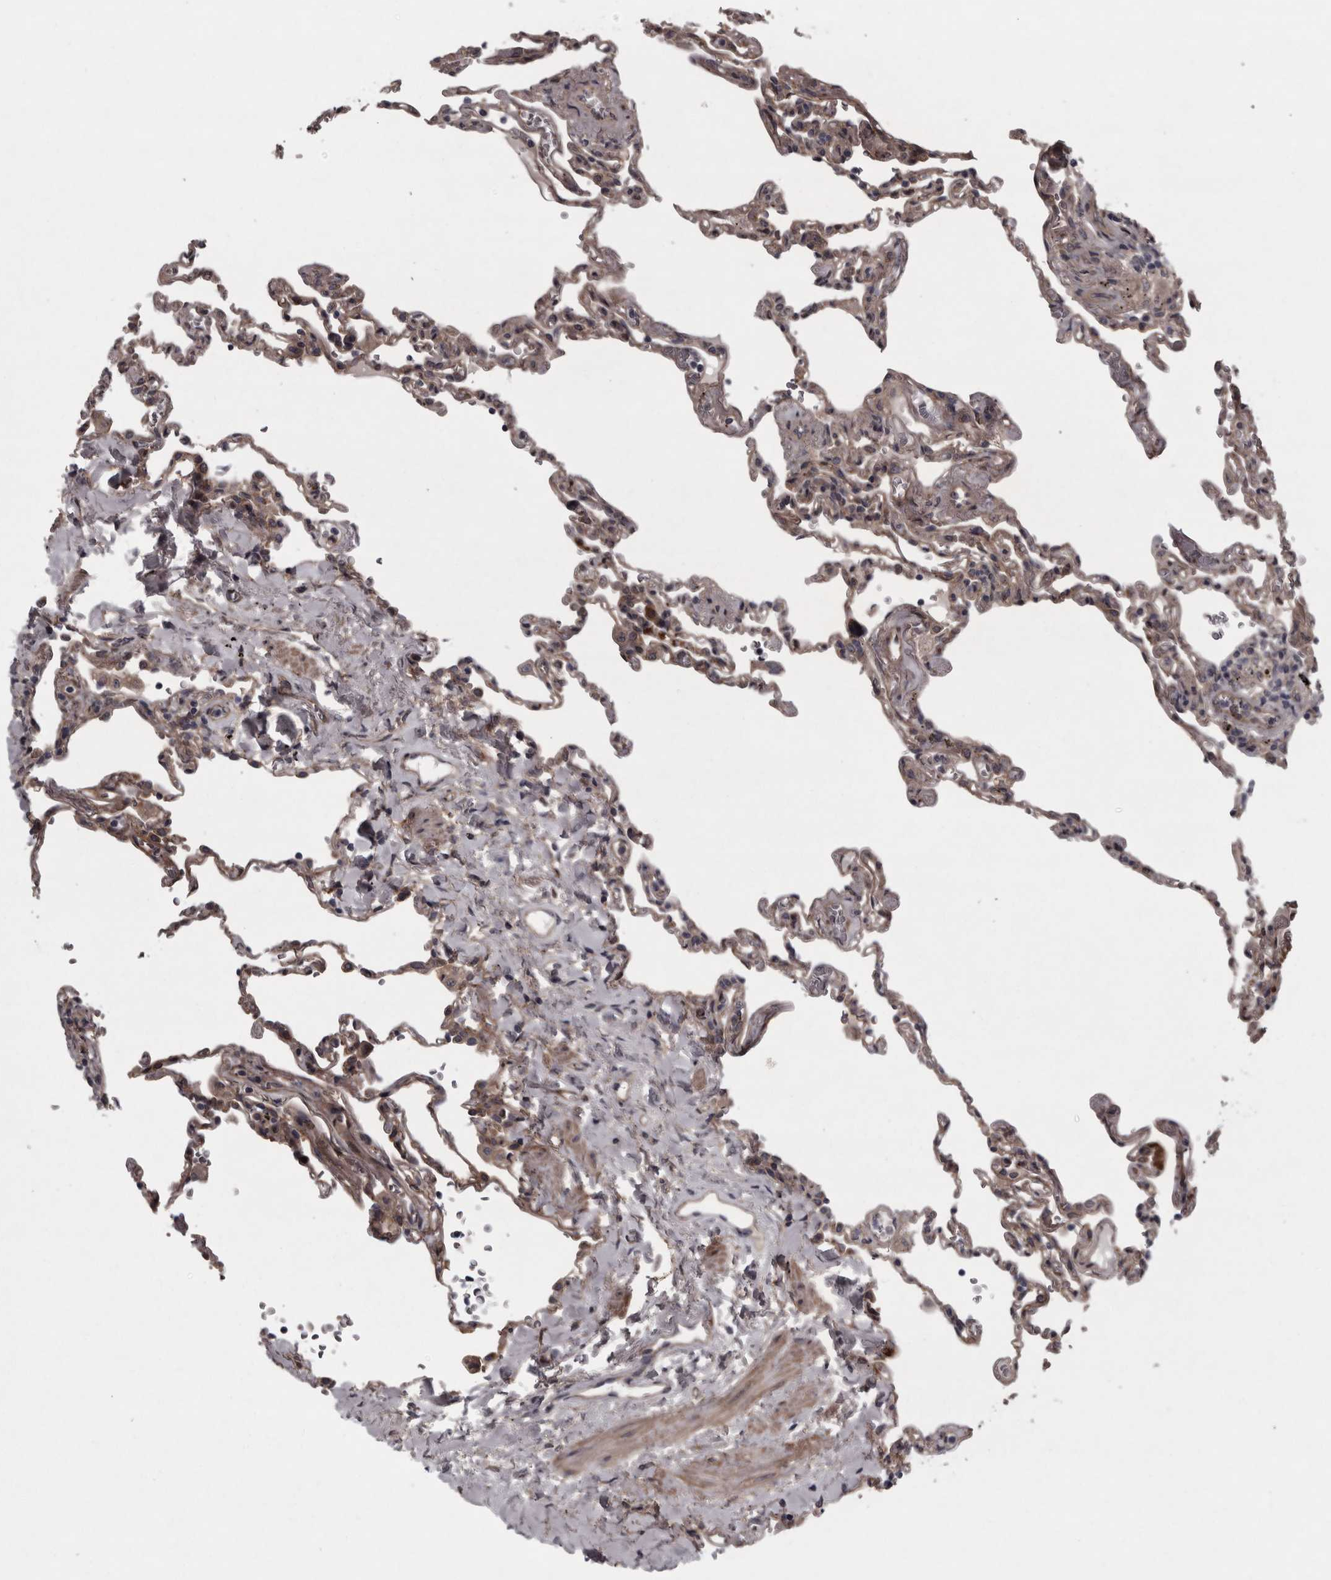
{"staining": {"intensity": "weak", "quantity": "25%-75%", "location": "cytoplasmic/membranous"}, "tissue": "lung", "cell_type": "Alveolar cells", "image_type": "normal", "snomed": [{"axis": "morphology", "description": "Normal tissue, NOS"}, {"axis": "topography", "description": "Lung"}], "caption": "Immunohistochemical staining of normal human lung reveals low levels of weak cytoplasmic/membranous staining in approximately 25%-75% of alveolar cells.", "gene": "RSU1", "patient": {"sex": "male", "age": 59}}